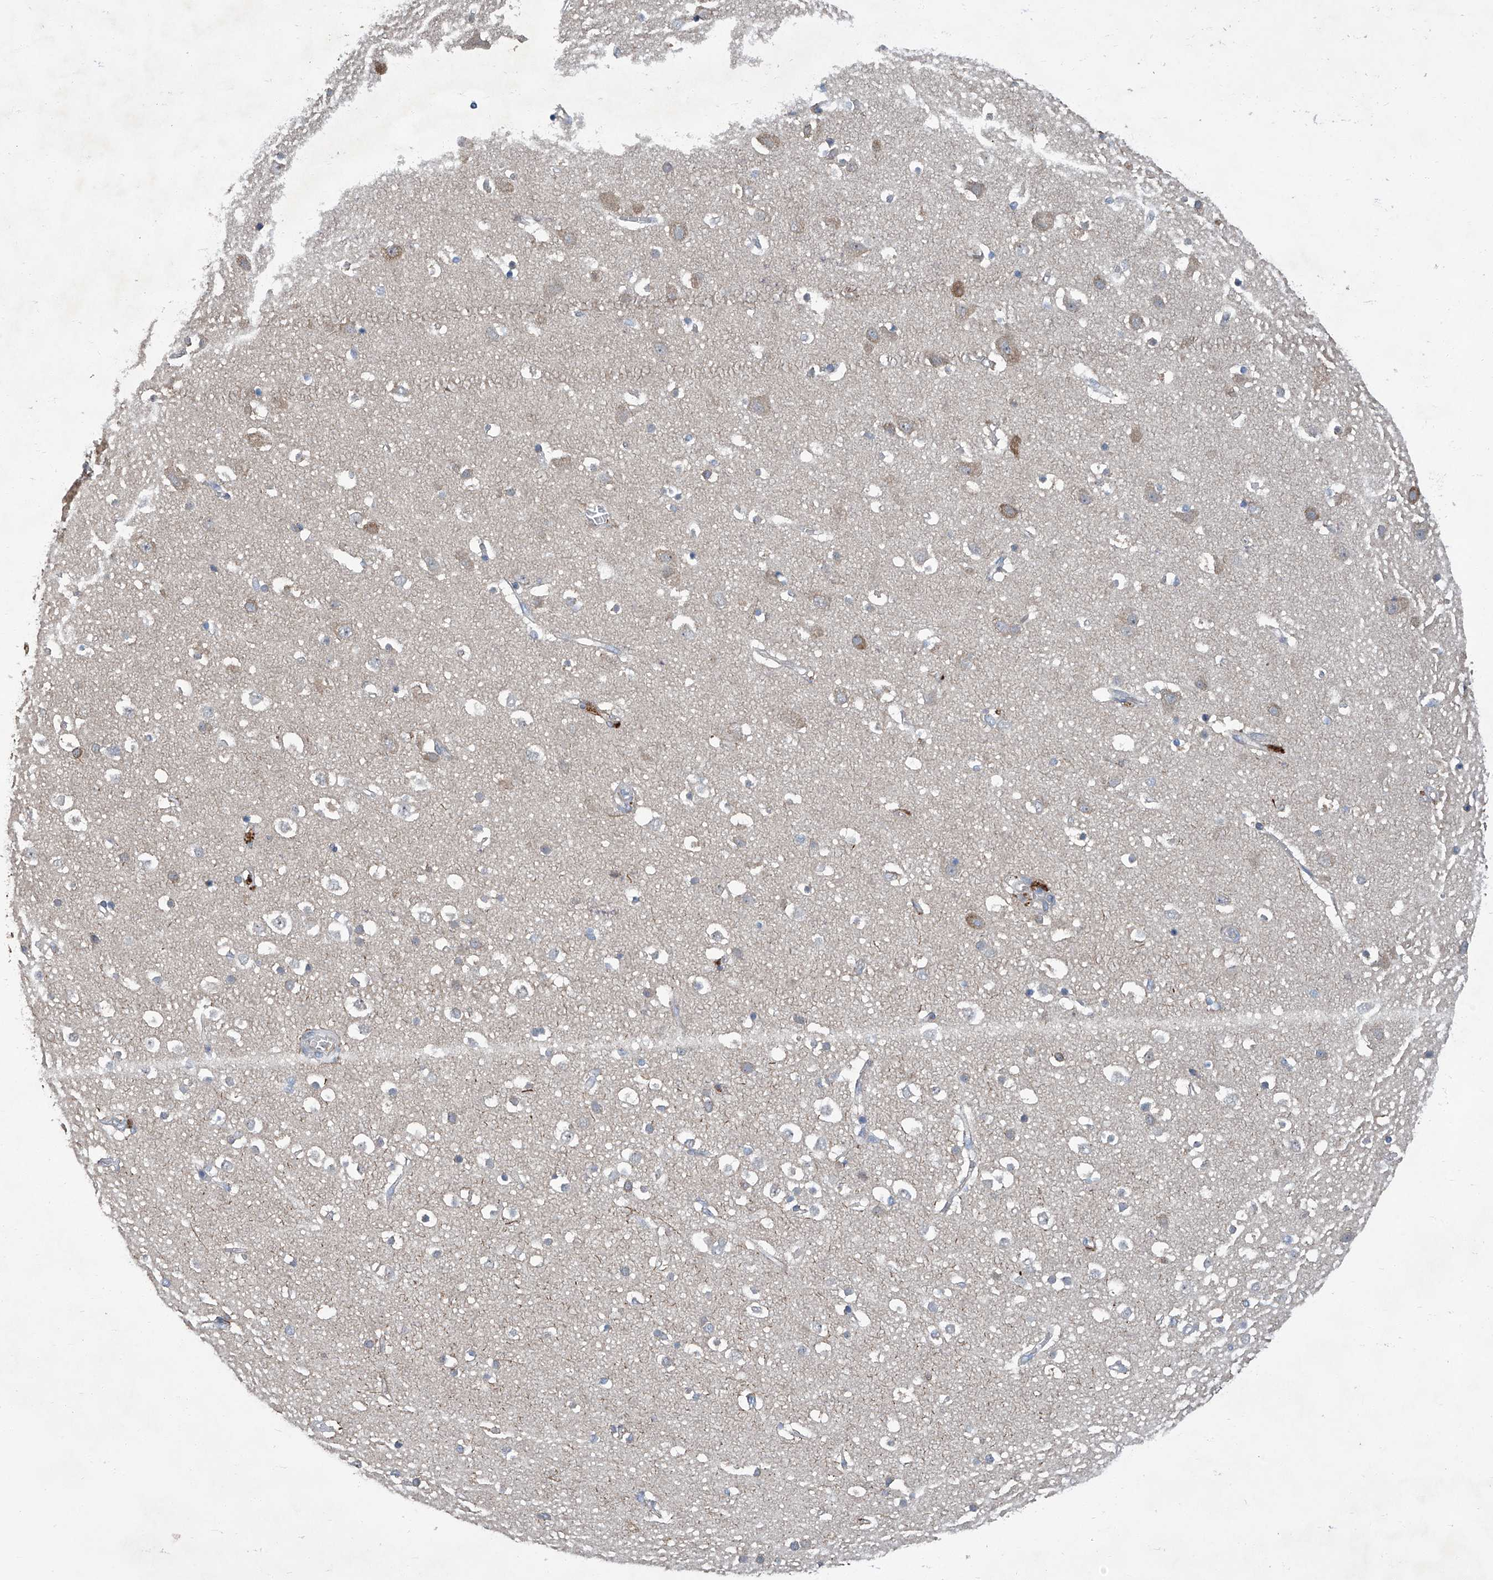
{"staining": {"intensity": "negative", "quantity": "none", "location": "none"}, "tissue": "cerebral cortex", "cell_type": "Endothelial cells", "image_type": "normal", "snomed": [{"axis": "morphology", "description": "Normal tissue, NOS"}, {"axis": "topography", "description": "Cerebral cortex"}], "caption": "High magnification brightfield microscopy of benign cerebral cortex stained with DAB (3,3'-diaminobenzidine) (brown) and counterstained with hematoxylin (blue): endothelial cells show no significant staining. Brightfield microscopy of immunohistochemistry stained with DAB (brown) and hematoxylin (blue), captured at high magnification.", "gene": "FAM167A", "patient": {"sex": "male", "age": 54}}